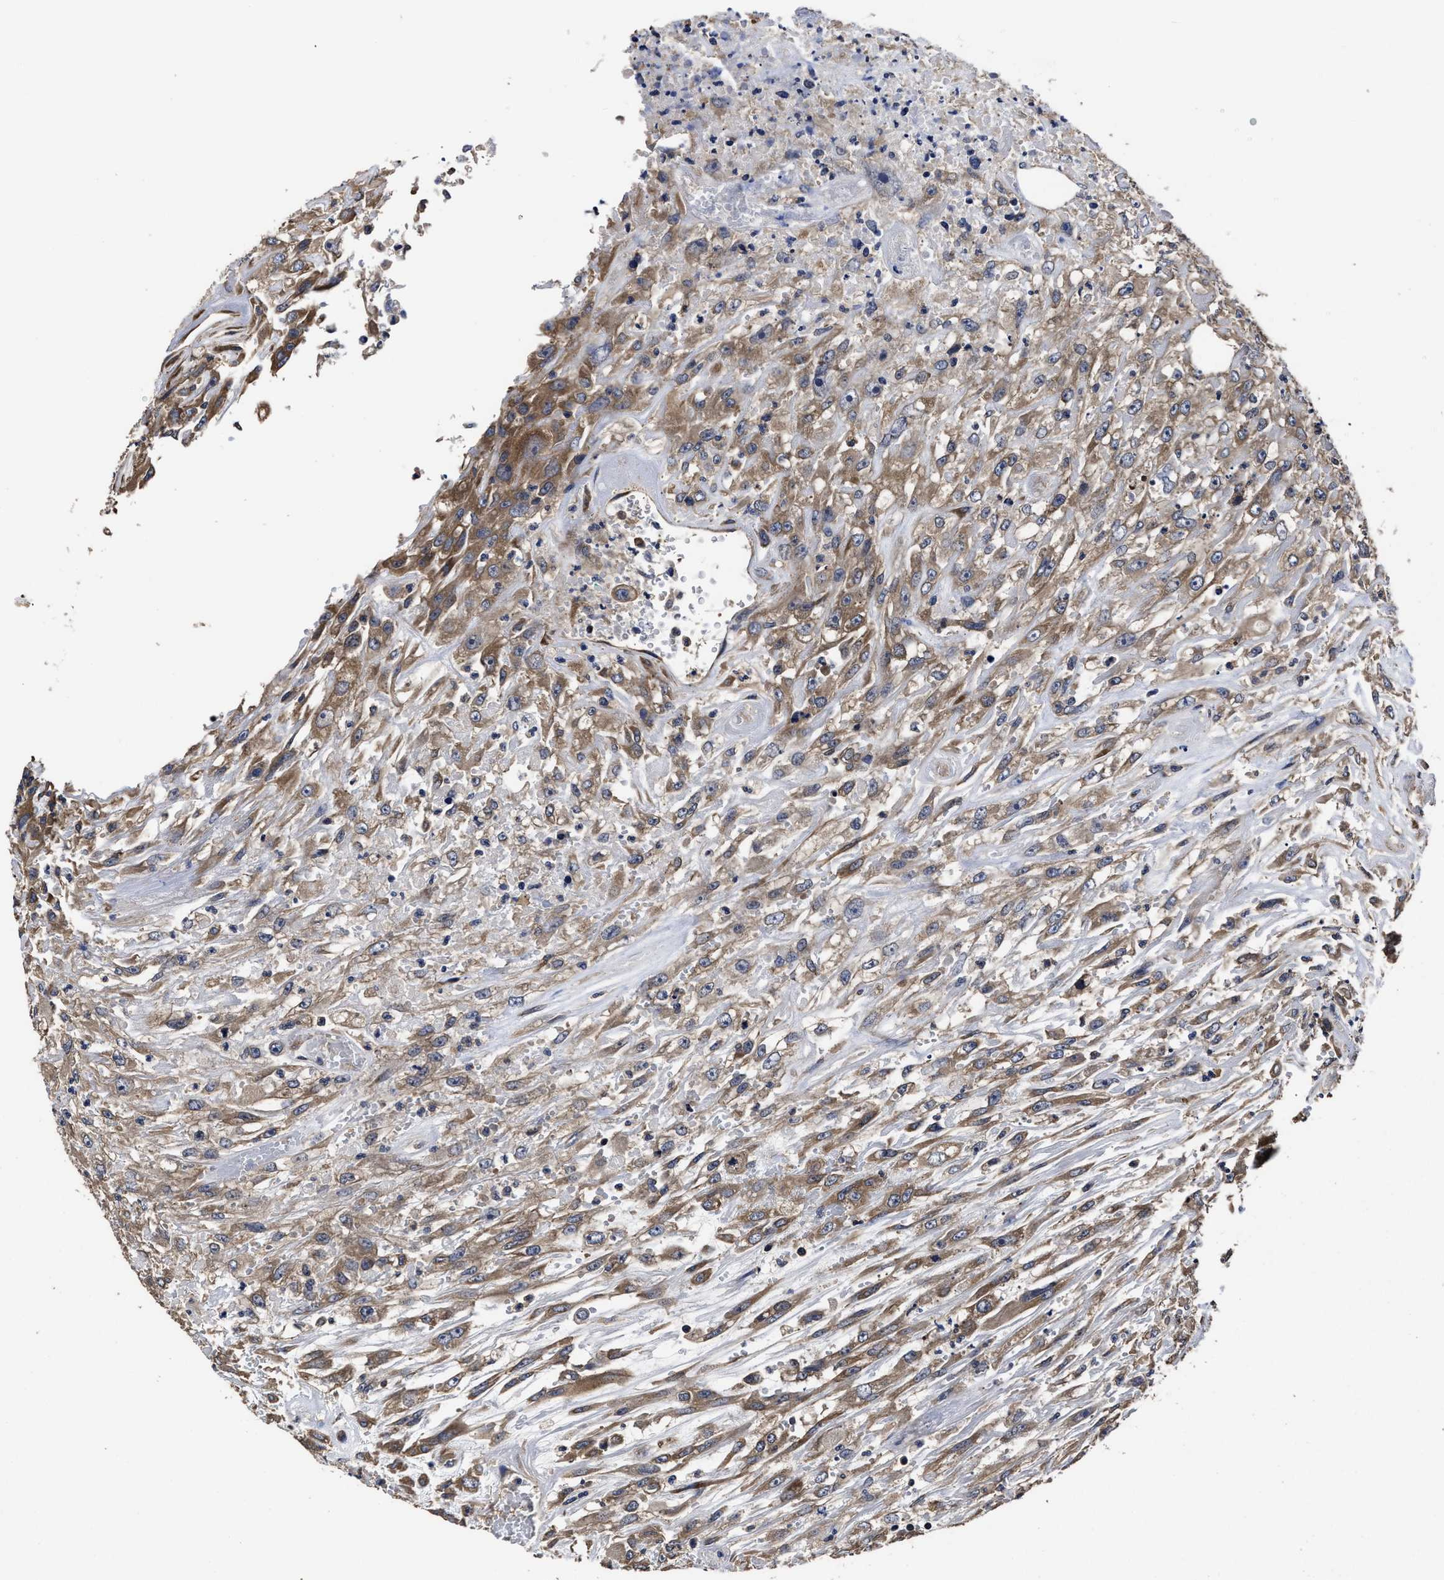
{"staining": {"intensity": "moderate", "quantity": ">75%", "location": "cytoplasmic/membranous"}, "tissue": "urothelial cancer", "cell_type": "Tumor cells", "image_type": "cancer", "snomed": [{"axis": "morphology", "description": "Urothelial carcinoma, High grade"}, {"axis": "topography", "description": "Urinary bladder"}], "caption": "IHC (DAB (3,3'-diaminobenzidine)) staining of human high-grade urothelial carcinoma displays moderate cytoplasmic/membranous protein positivity in about >75% of tumor cells.", "gene": "AVEN", "patient": {"sex": "male", "age": 46}}